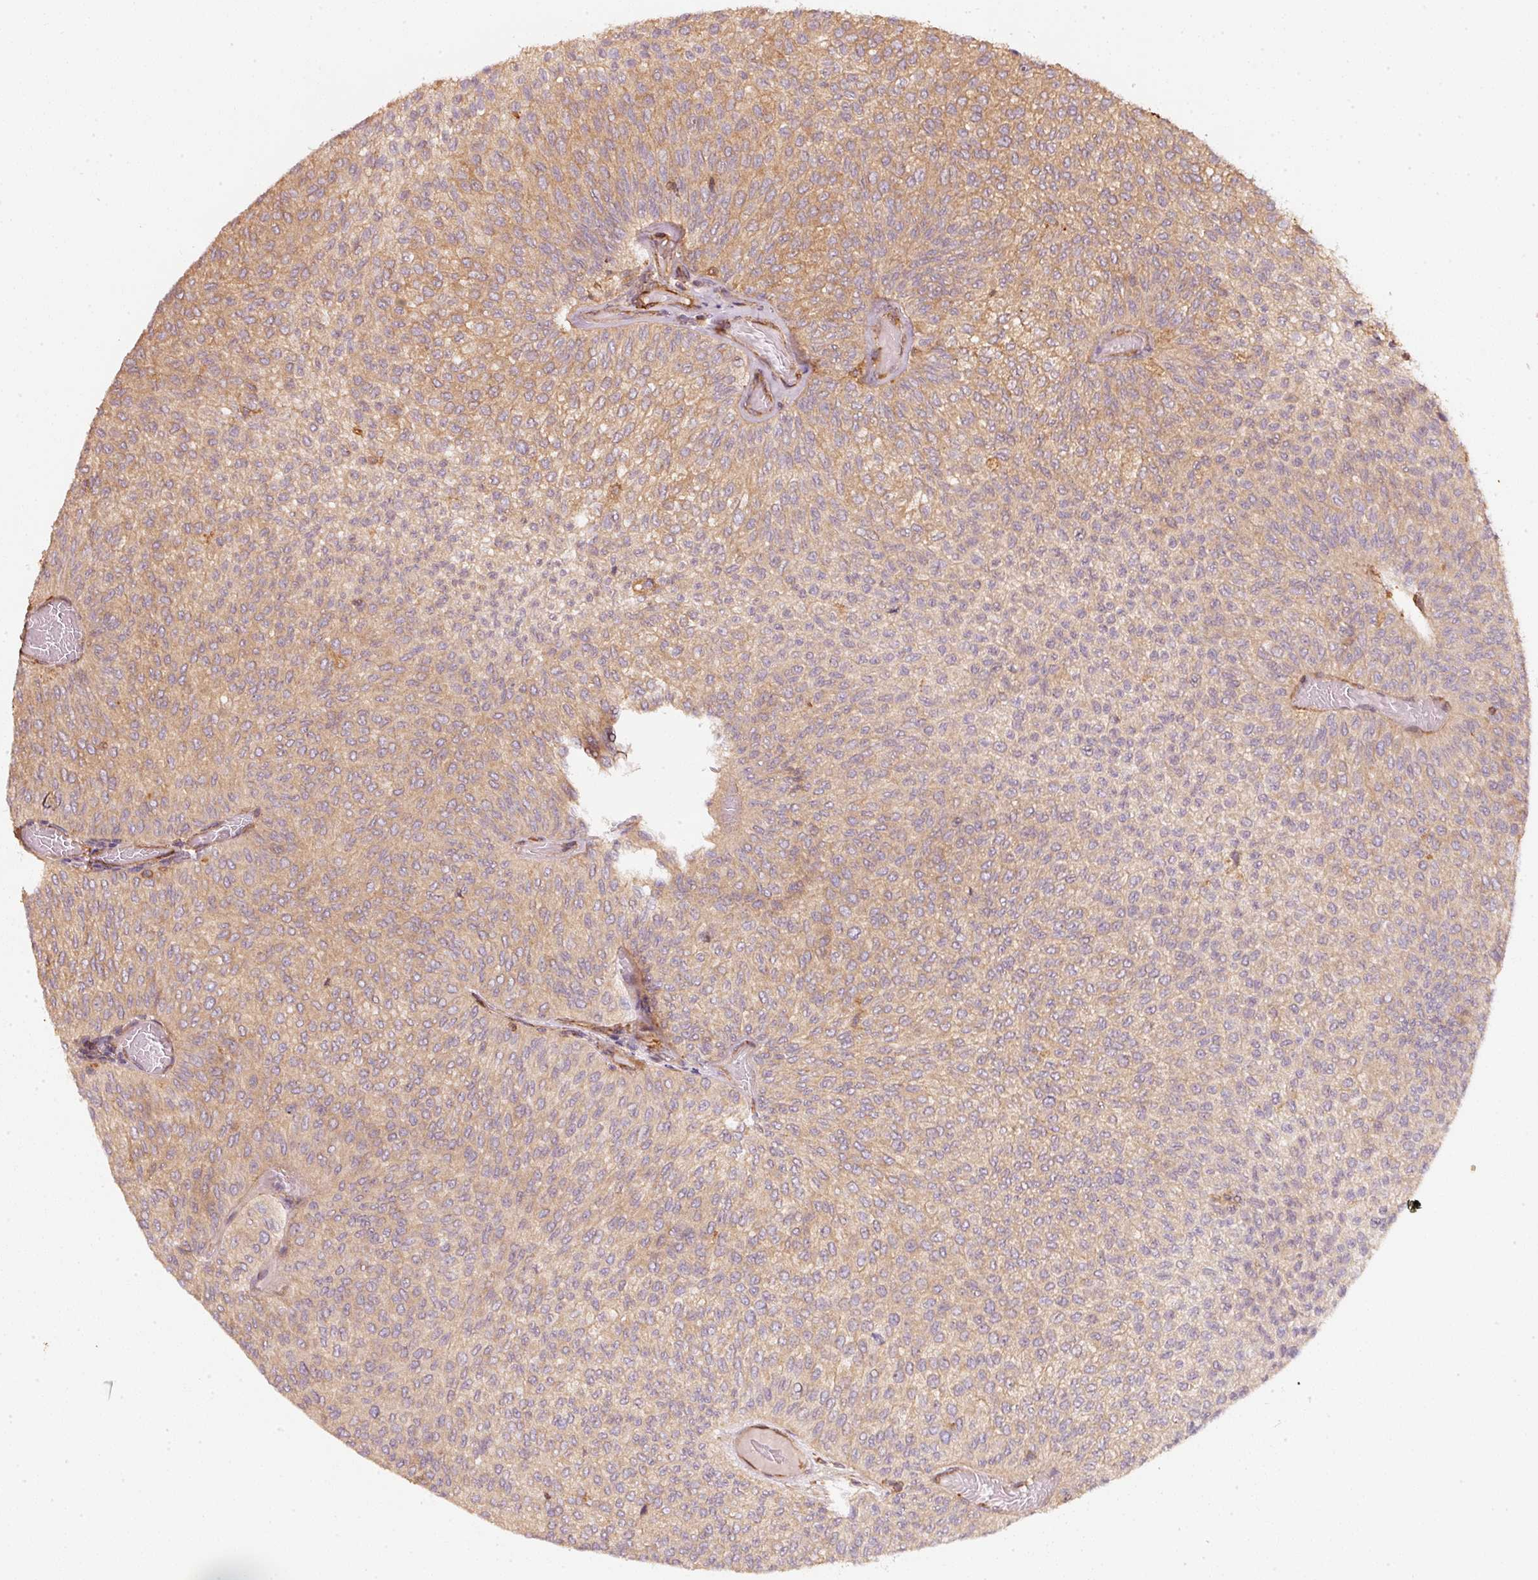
{"staining": {"intensity": "moderate", "quantity": ">75%", "location": "cytoplasmic/membranous"}, "tissue": "urothelial cancer", "cell_type": "Tumor cells", "image_type": "cancer", "snomed": [{"axis": "morphology", "description": "Urothelial carcinoma, Low grade"}, {"axis": "topography", "description": "Urinary bladder"}], "caption": "Immunohistochemistry (IHC) photomicrograph of neoplastic tissue: human low-grade urothelial carcinoma stained using IHC exhibits medium levels of moderate protein expression localized specifically in the cytoplasmic/membranous of tumor cells, appearing as a cytoplasmic/membranous brown color.", "gene": "CEP95", "patient": {"sex": "male", "age": 78}}